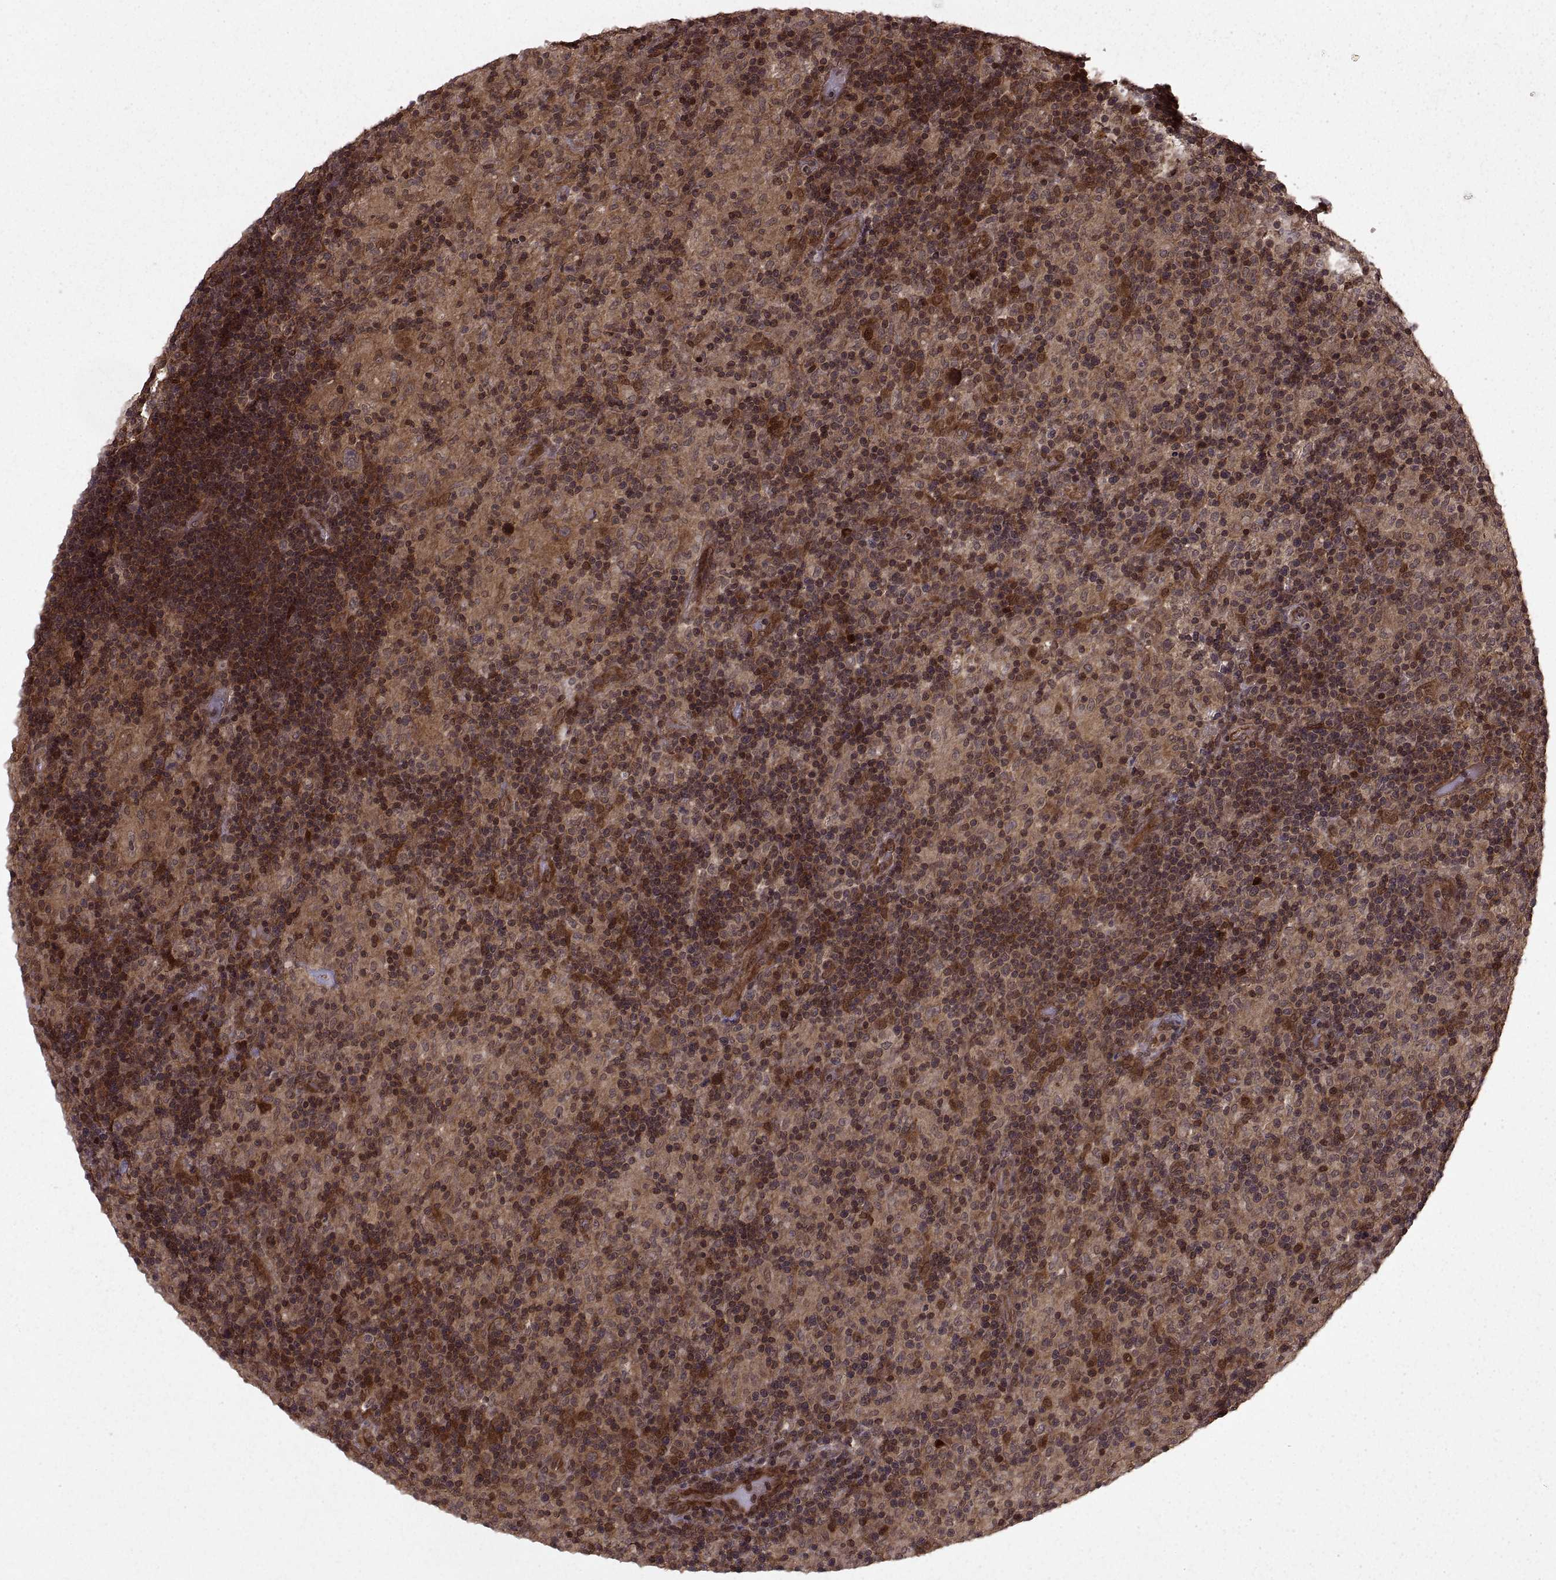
{"staining": {"intensity": "moderate", "quantity": ">75%", "location": "cytoplasmic/membranous"}, "tissue": "lymphoma", "cell_type": "Tumor cells", "image_type": "cancer", "snomed": [{"axis": "morphology", "description": "Hodgkin's disease, NOS"}, {"axis": "topography", "description": "Lymph node"}], "caption": "Immunohistochemical staining of lymphoma displays medium levels of moderate cytoplasmic/membranous staining in about >75% of tumor cells.", "gene": "DEDD", "patient": {"sex": "male", "age": 70}}